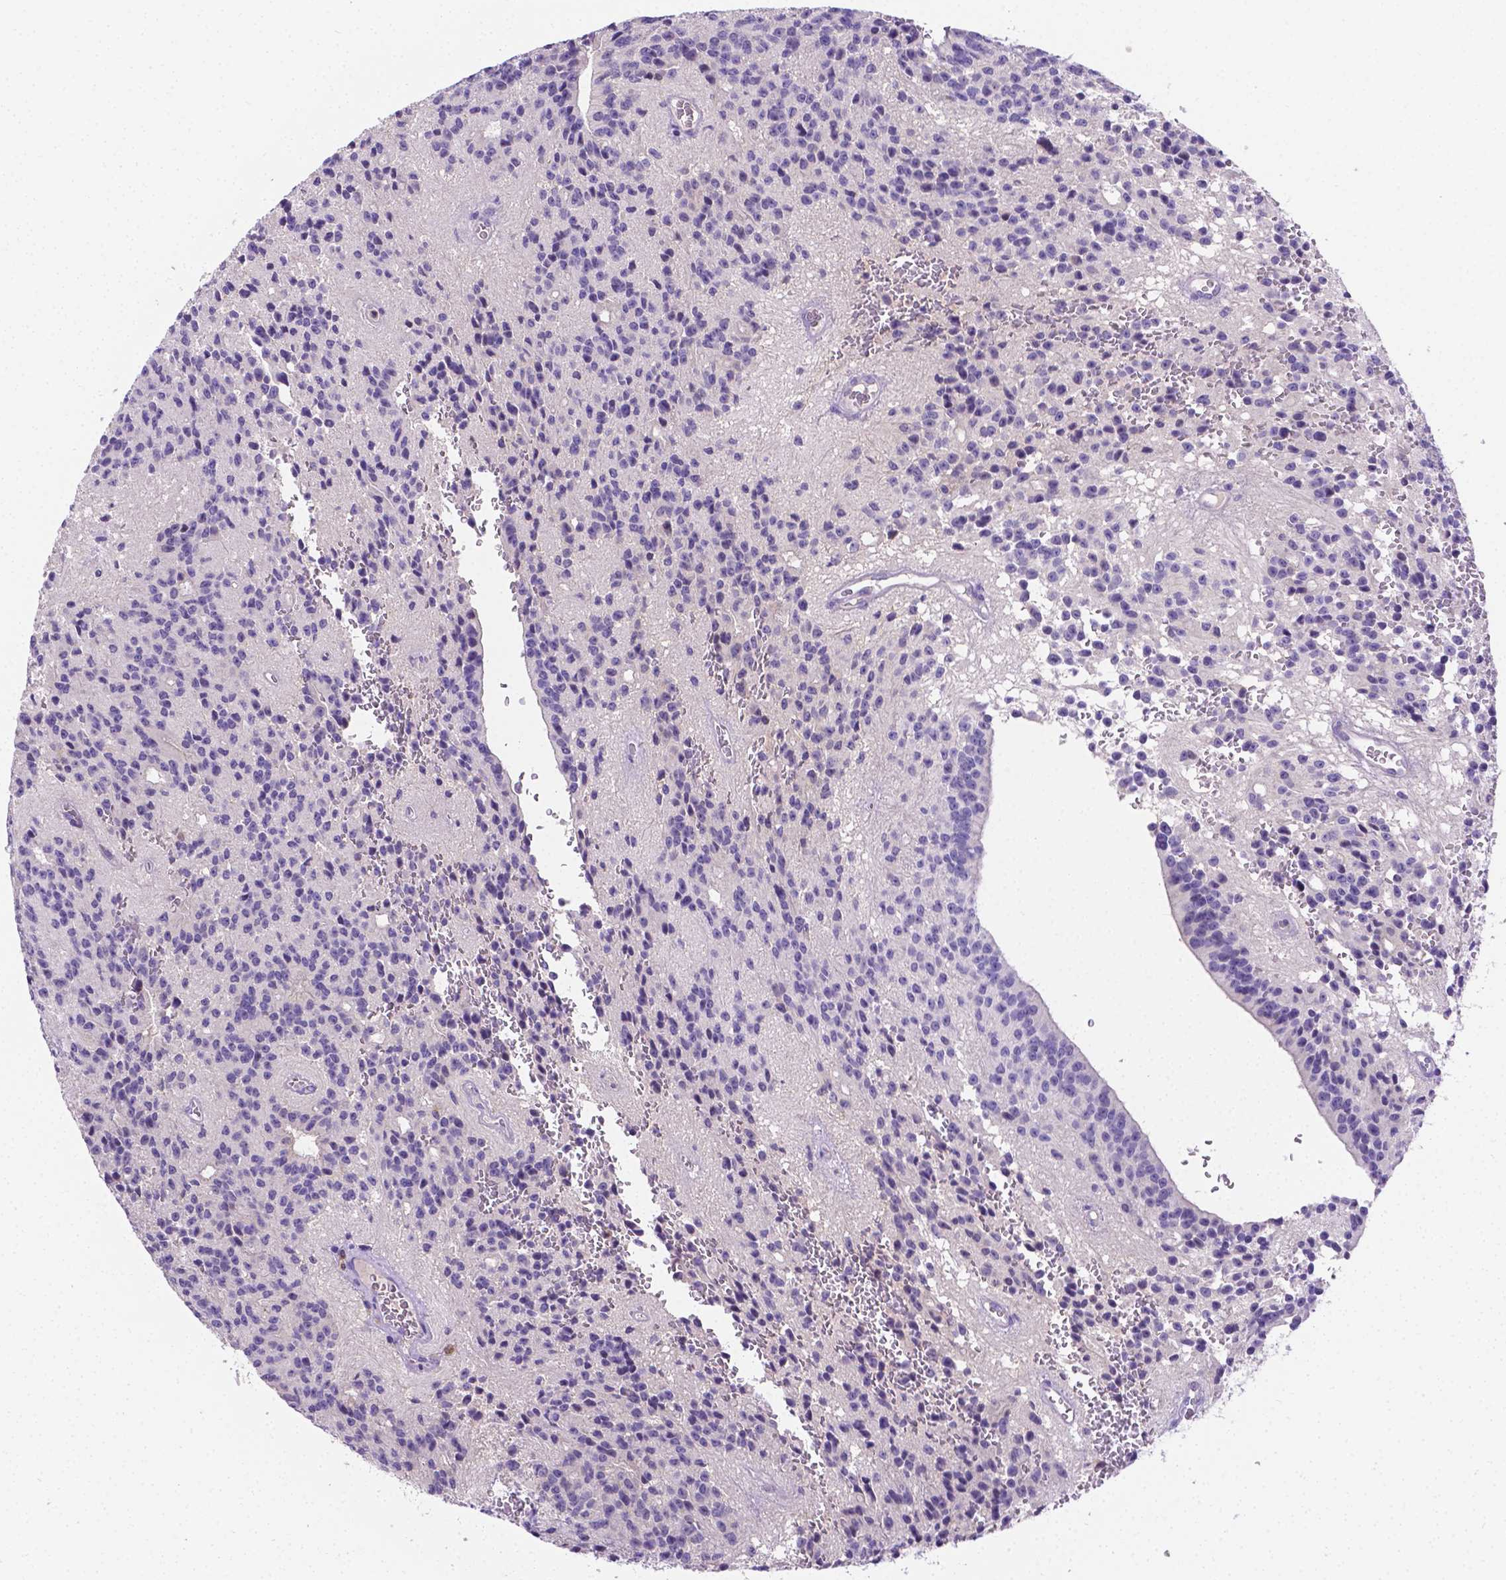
{"staining": {"intensity": "negative", "quantity": "none", "location": "none"}, "tissue": "glioma", "cell_type": "Tumor cells", "image_type": "cancer", "snomed": [{"axis": "morphology", "description": "Glioma, malignant, Low grade"}, {"axis": "topography", "description": "Brain"}], "caption": "A high-resolution image shows immunohistochemistry (IHC) staining of glioma, which reveals no significant expression in tumor cells.", "gene": "NXPH2", "patient": {"sex": "male", "age": 31}}